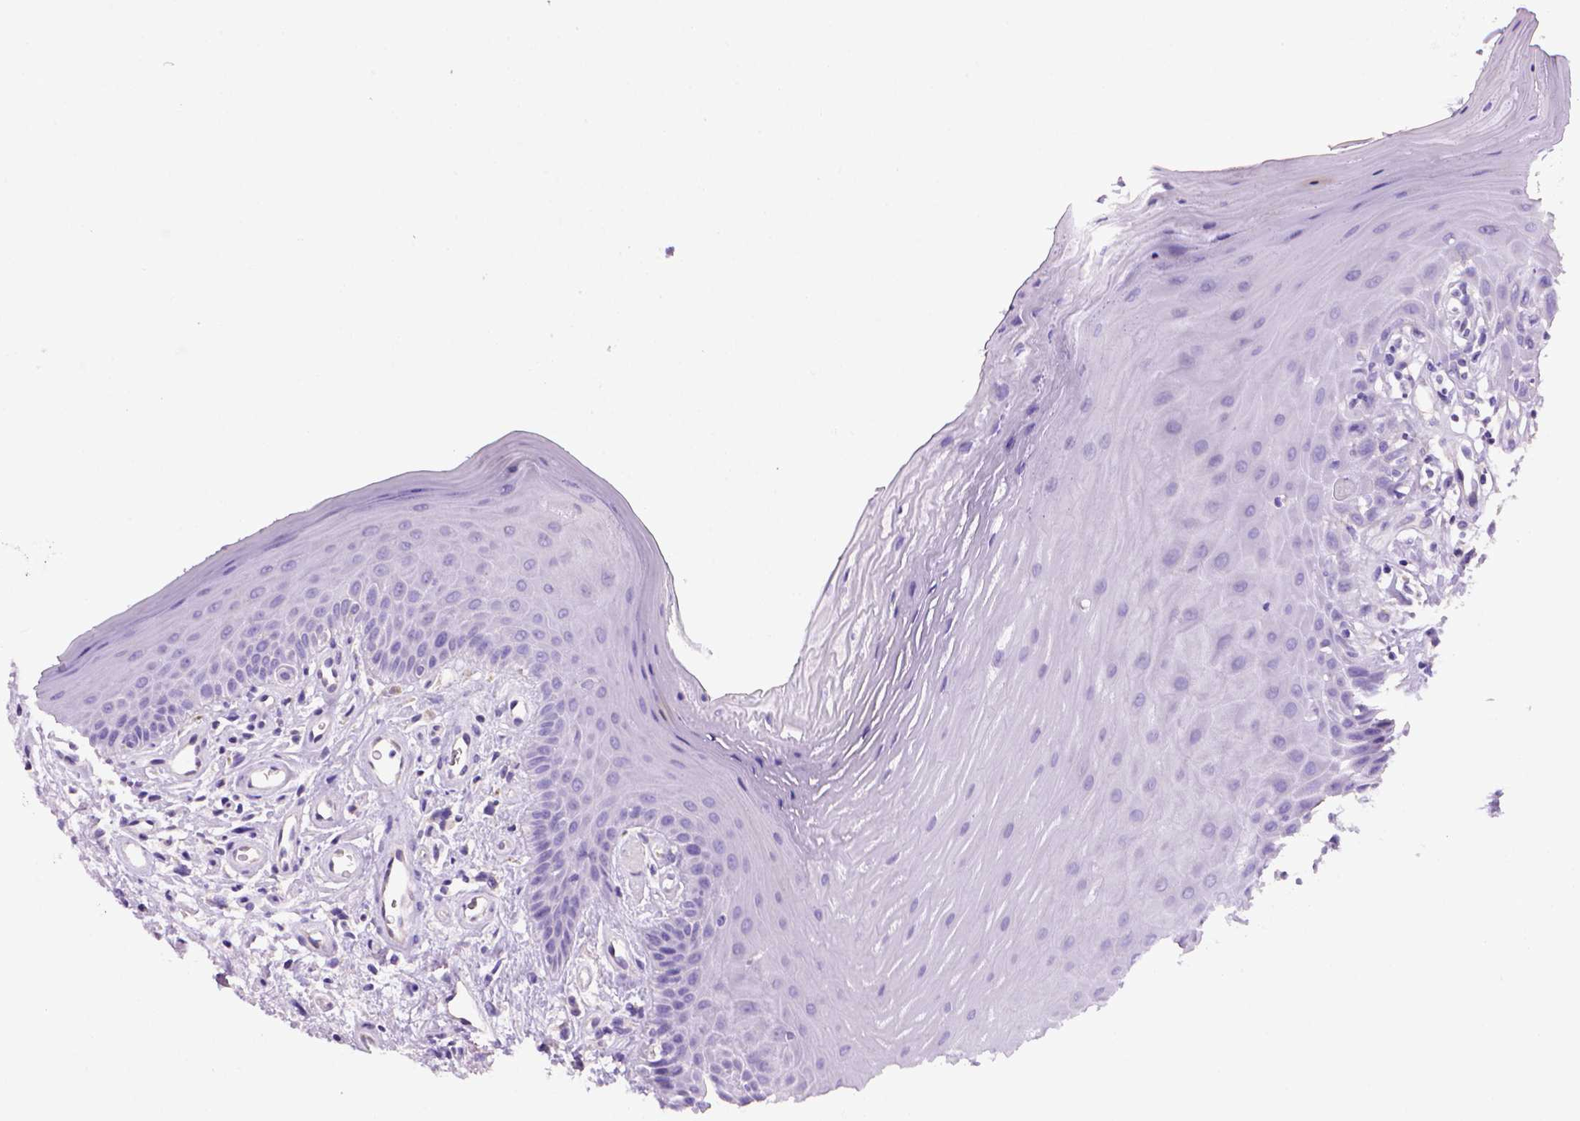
{"staining": {"intensity": "negative", "quantity": "none", "location": "none"}, "tissue": "oral mucosa", "cell_type": "Squamous epithelial cells", "image_type": "normal", "snomed": [{"axis": "morphology", "description": "Normal tissue, NOS"}, {"axis": "morphology", "description": "Normal morphology"}, {"axis": "topography", "description": "Oral tissue"}], "caption": "Immunohistochemistry (IHC) histopathology image of unremarkable oral mucosa: human oral mucosa stained with DAB (3,3'-diaminobenzidine) exhibits no significant protein expression in squamous epithelial cells.", "gene": "ARHGEF33", "patient": {"sex": "female", "age": 76}}